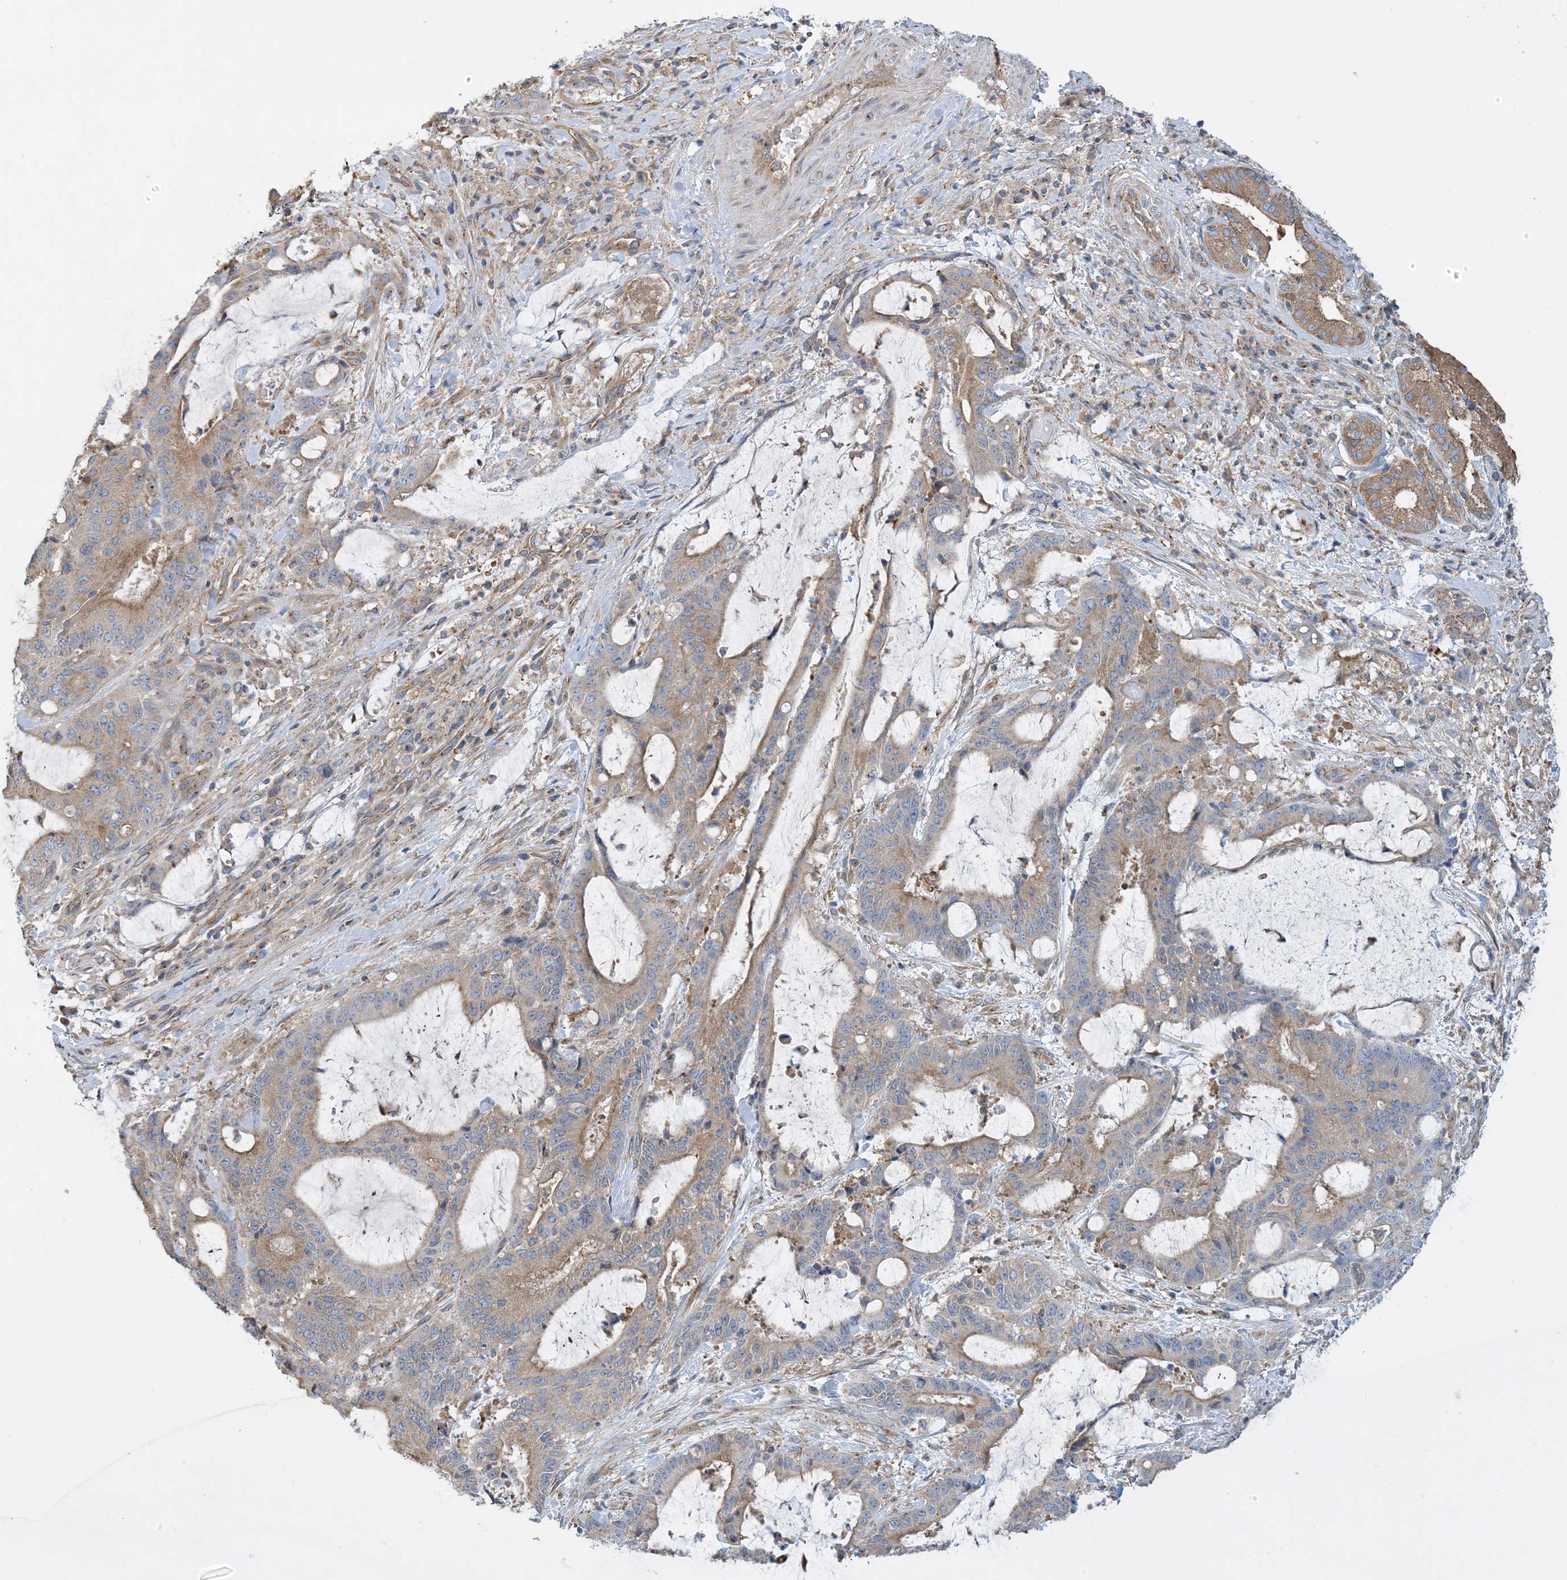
{"staining": {"intensity": "weak", "quantity": "25%-75%", "location": "cytoplasmic/membranous"}, "tissue": "liver cancer", "cell_type": "Tumor cells", "image_type": "cancer", "snomed": [{"axis": "morphology", "description": "Normal tissue, NOS"}, {"axis": "morphology", "description": "Cholangiocarcinoma"}, {"axis": "topography", "description": "Liver"}, {"axis": "topography", "description": "Peripheral nerve tissue"}], "caption": "Liver cancer (cholangiocarcinoma) stained with DAB (3,3'-diaminobenzidine) IHC reveals low levels of weak cytoplasmic/membranous expression in about 25%-75% of tumor cells. The staining was performed using DAB to visualize the protein expression in brown, while the nuclei were stained in blue with hematoxylin (Magnification: 20x).", "gene": "SIDT1", "patient": {"sex": "female", "age": 73}}